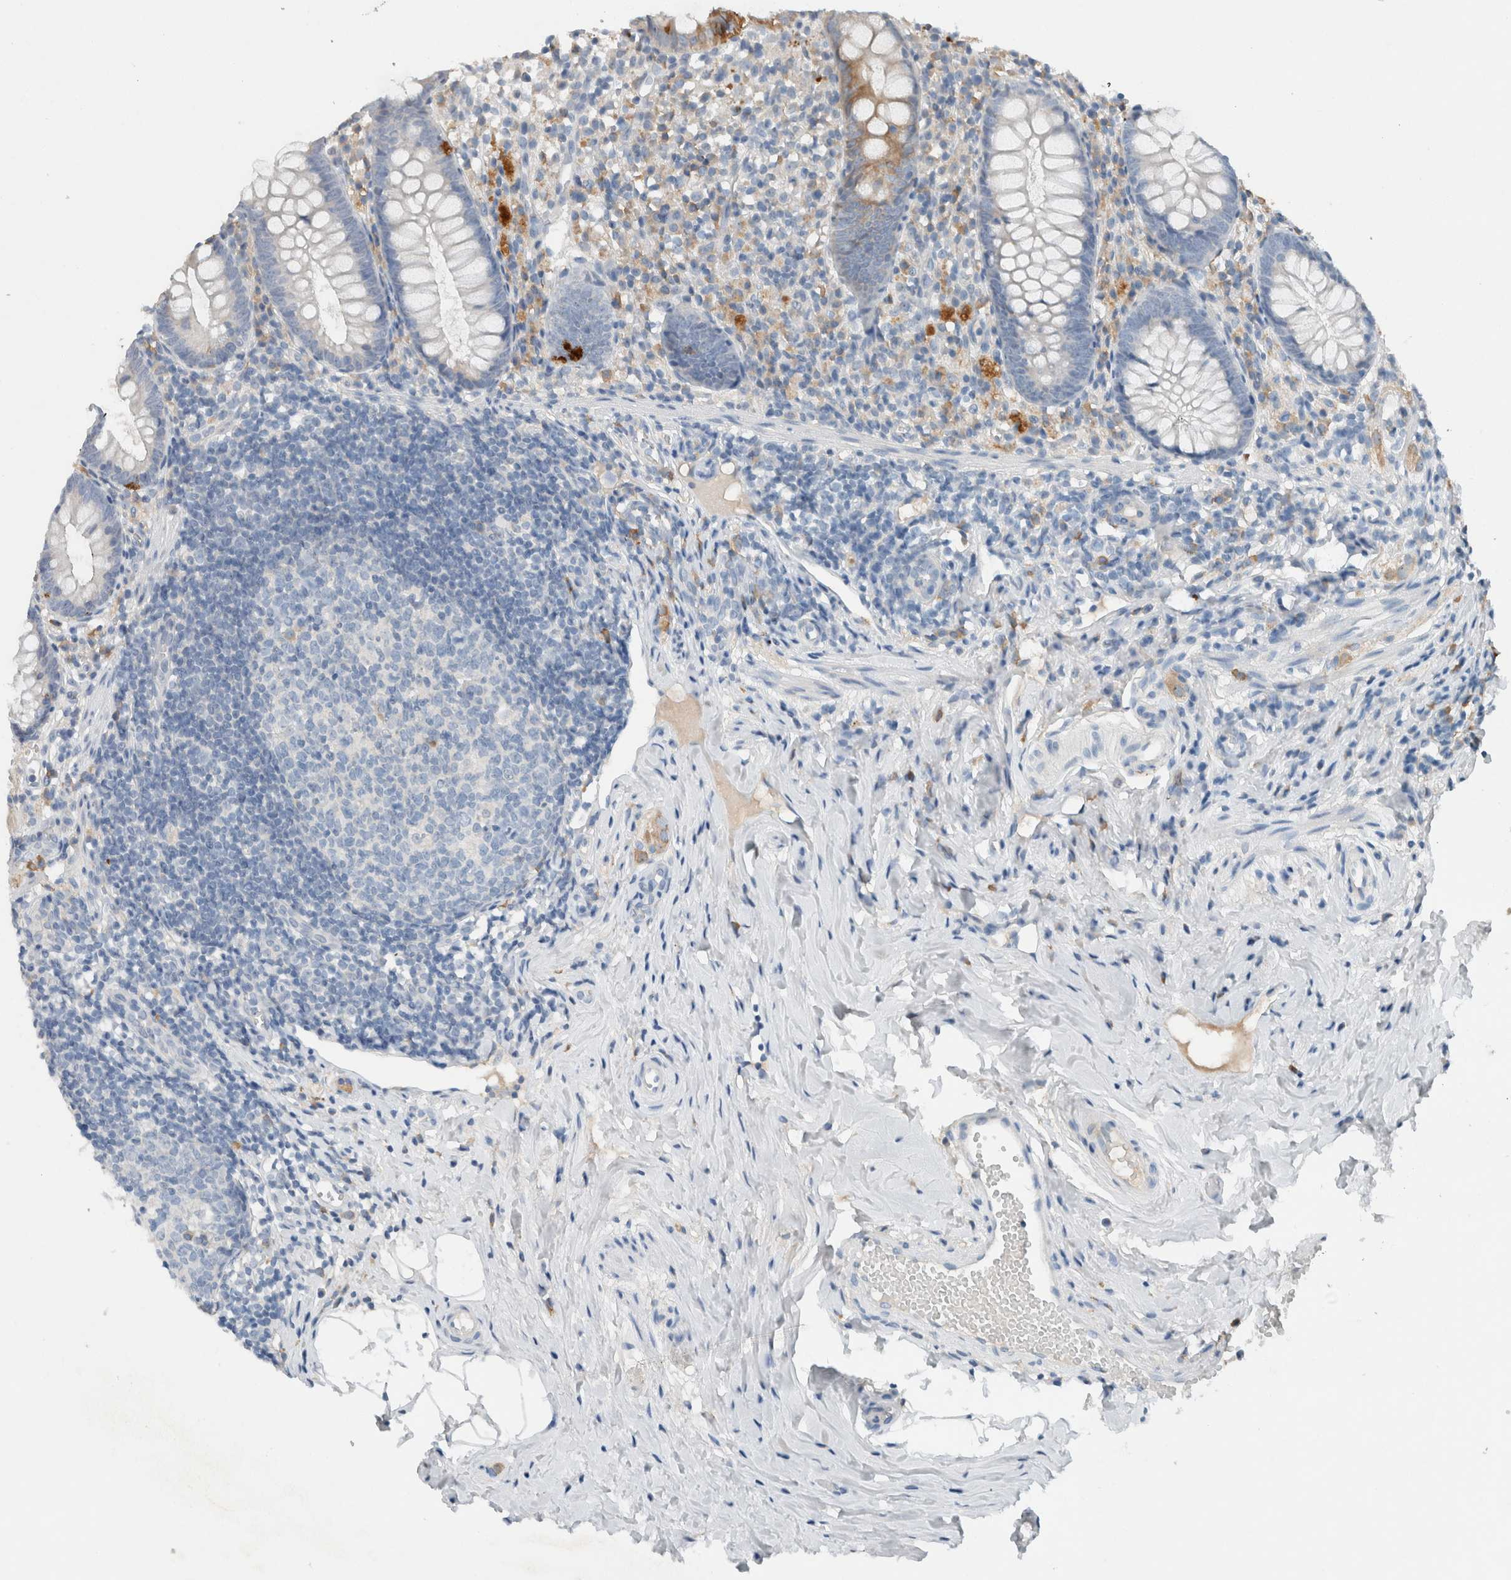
{"staining": {"intensity": "moderate", "quantity": "<25%", "location": "cytoplasmic/membranous"}, "tissue": "appendix", "cell_type": "Glandular cells", "image_type": "normal", "snomed": [{"axis": "morphology", "description": "Normal tissue, NOS"}, {"axis": "topography", "description": "Appendix"}], "caption": "Appendix stained with DAB IHC displays low levels of moderate cytoplasmic/membranous staining in approximately <25% of glandular cells.", "gene": "DUOX1", "patient": {"sex": "female", "age": 20}}